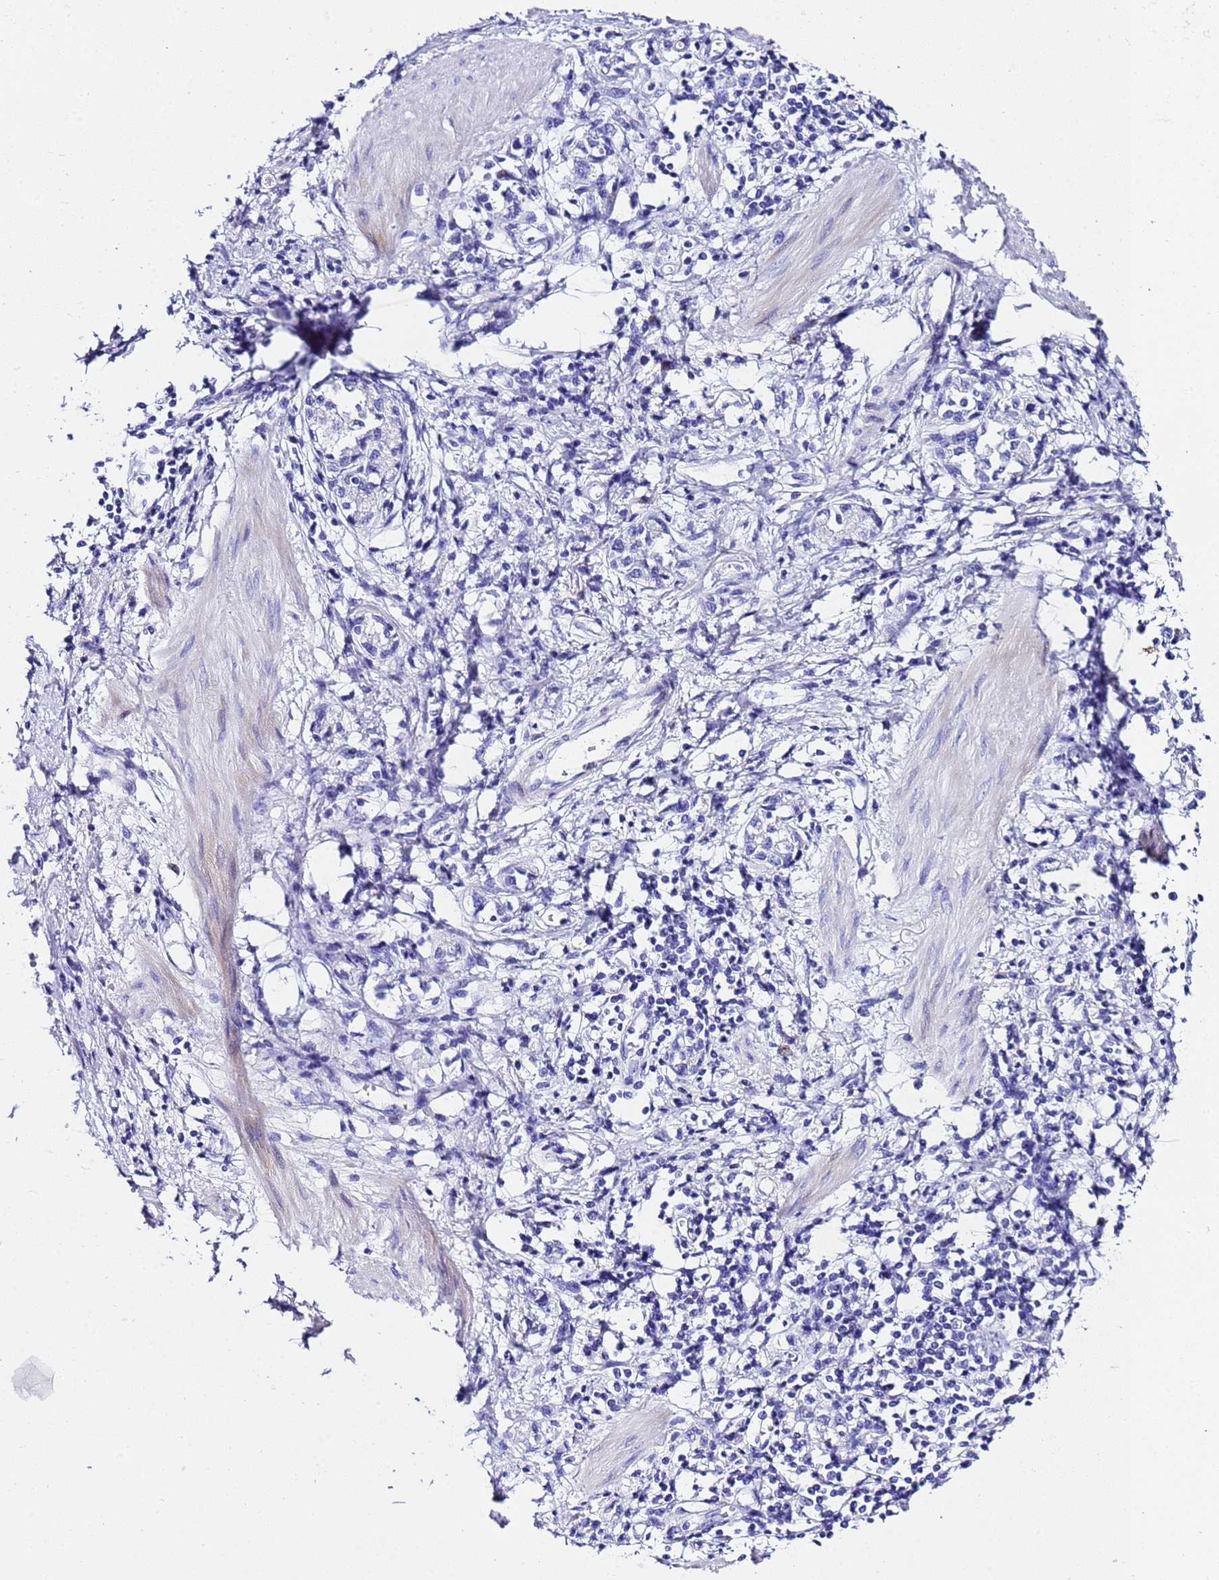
{"staining": {"intensity": "negative", "quantity": "none", "location": "none"}, "tissue": "stomach cancer", "cell_type": "Tumor cells", "image_type": "cancer", "snomed": [{"axis": "morphology", "description": "Adenocarcinoma, NOS"}, {"axis": "topography", "description": "Stomach"}], "caption": "Immunohistochemistry (IHC) image of human stomach cancer (adenocarcinoma) stained for a protein (brown), which reveals no expression in tumor cells.", "gene": "UGT2B10", "patient": {"sex": "female", "age": 76}}